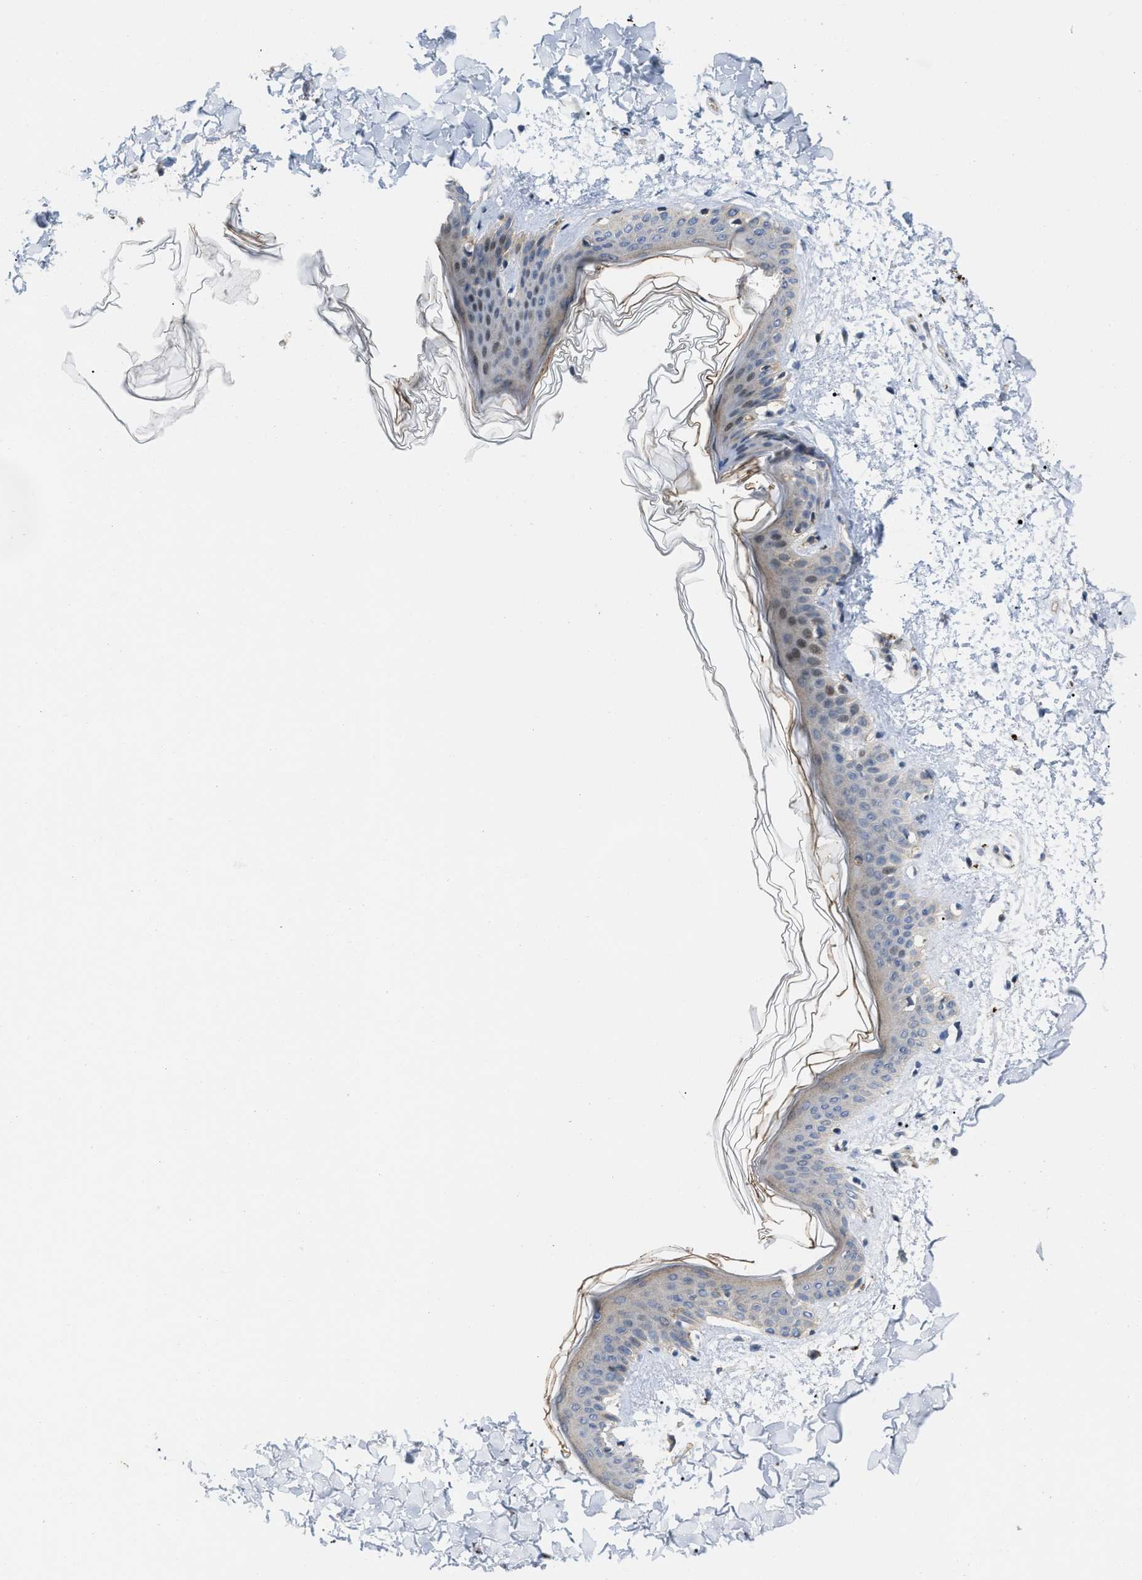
{"staining": {"intensity": "negative", "quantity": "none", "location": "none"}, "tissue": "skin", "cell_type": "Fibroblasts", "image_type": "normal", "snomed": [{"axis": "morphology", "description": "Normal tissue, NOS"}, {"axis": "topography", "description": "Skin"}], "caption": "Immunohistochemistry photomicrograph of benign skin stained for a protein (brown), which exhibits no expression in fibroblasts. Nuclei are stained in blue.", "gene": "CSNK1A1", "patient": {"sex": "female", "age": 41}}